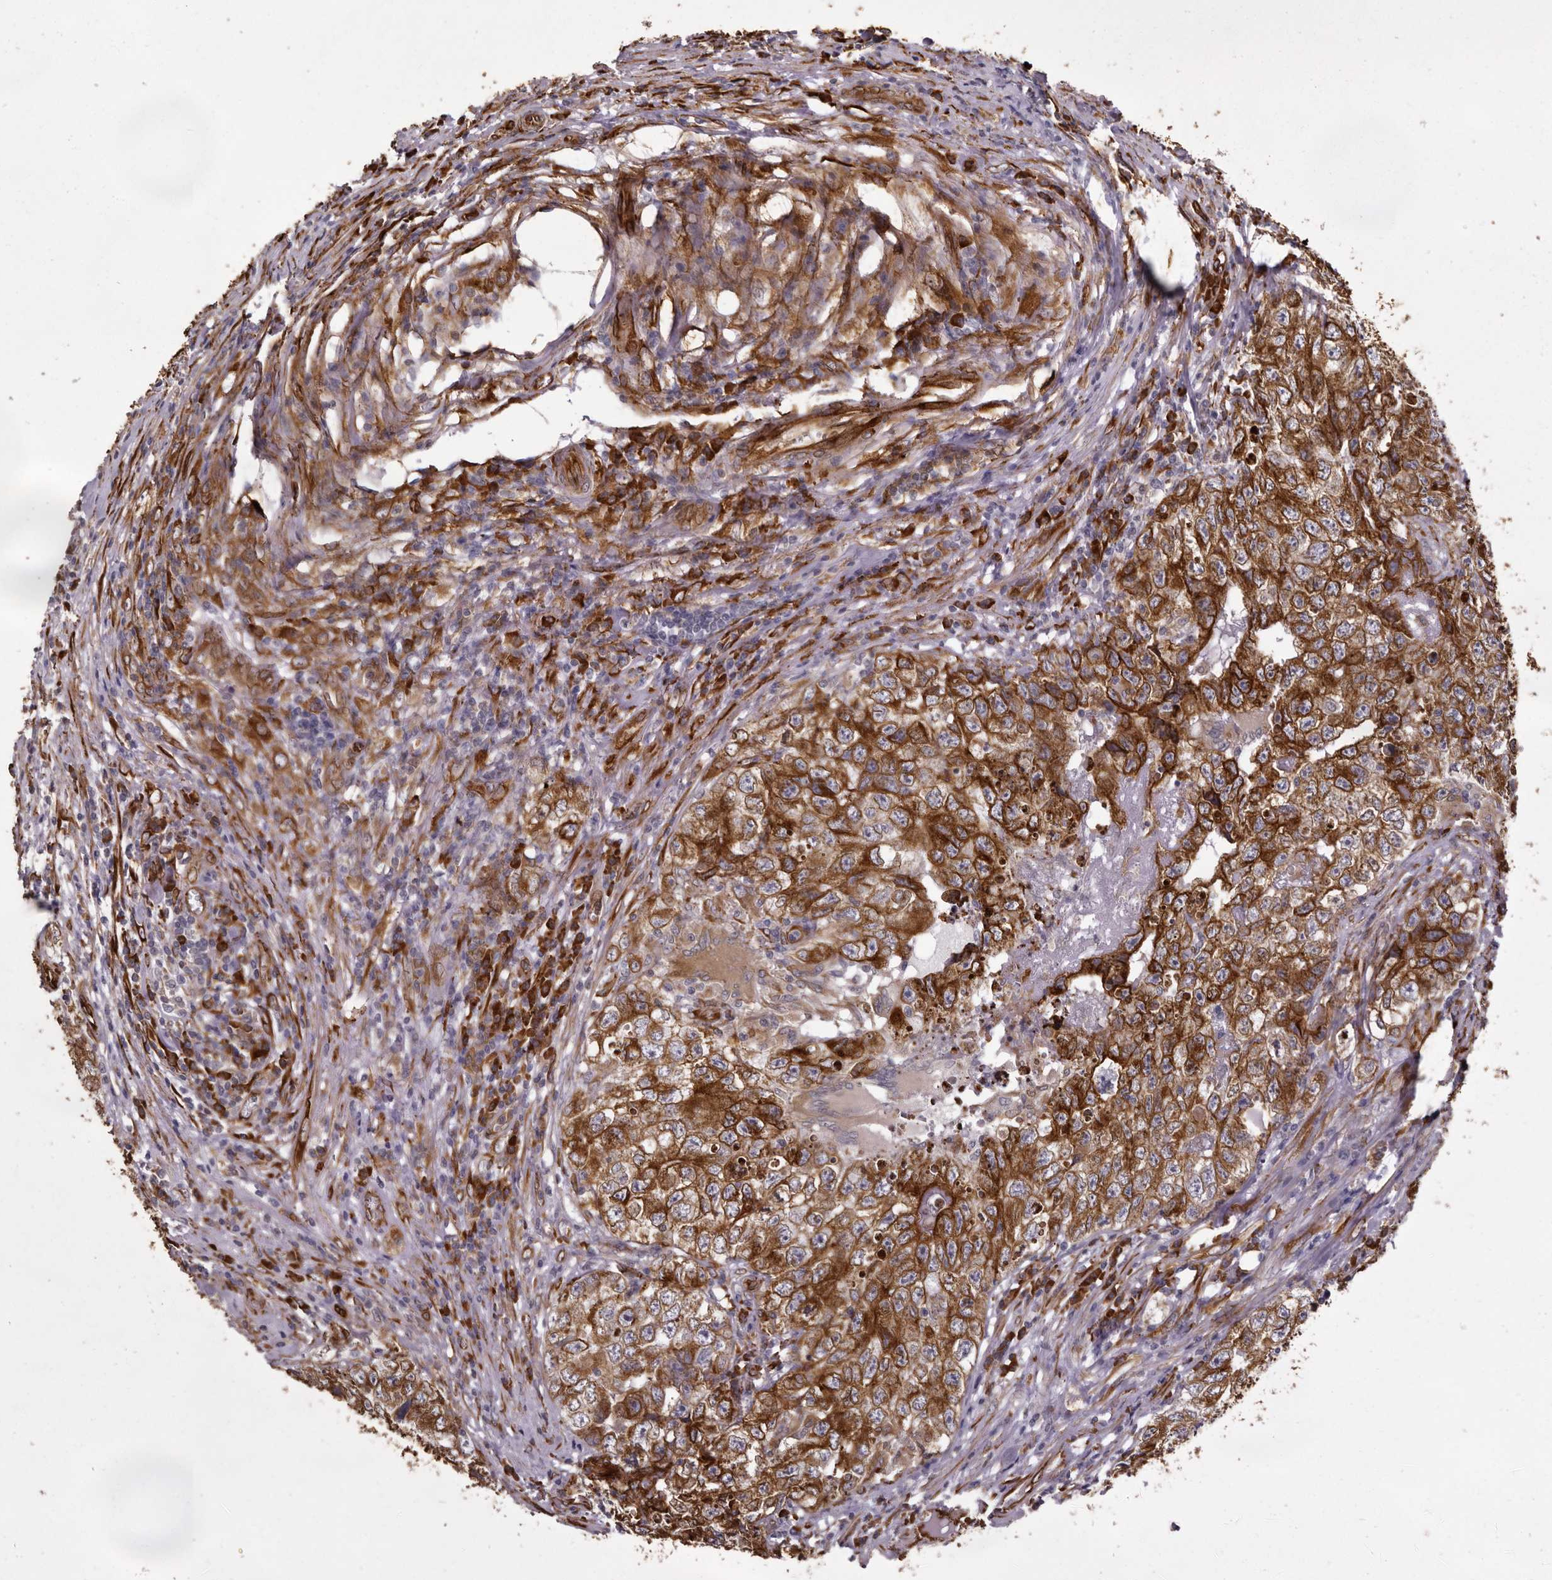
{"staining": {"intensity": "strong", "quantity": ">75%", "location": "cytoplasmic/membranous"}, "tissue": "testis cancer", "cell_type": "Tumor cells", "image_type": "cancer", "snomed": [{"axis": "morphology", "description": "Seminoma, NOS"}, {"axis": "morphology", "description": "Carcinoma, Embryonal, NOS"}, {"axis": "topography", "description": "Testis"}], "caption": "Immunohistochemical staining of testis cancer (seminoma) shows high levels of strong cytoplasmic/membranous expression in about >75% of tumor cells. (brown staining indicates protein expression, while blue staining denotes nuclei).", "gene": "WDTC1", "patient": {"sex": "male", "age": 43}}